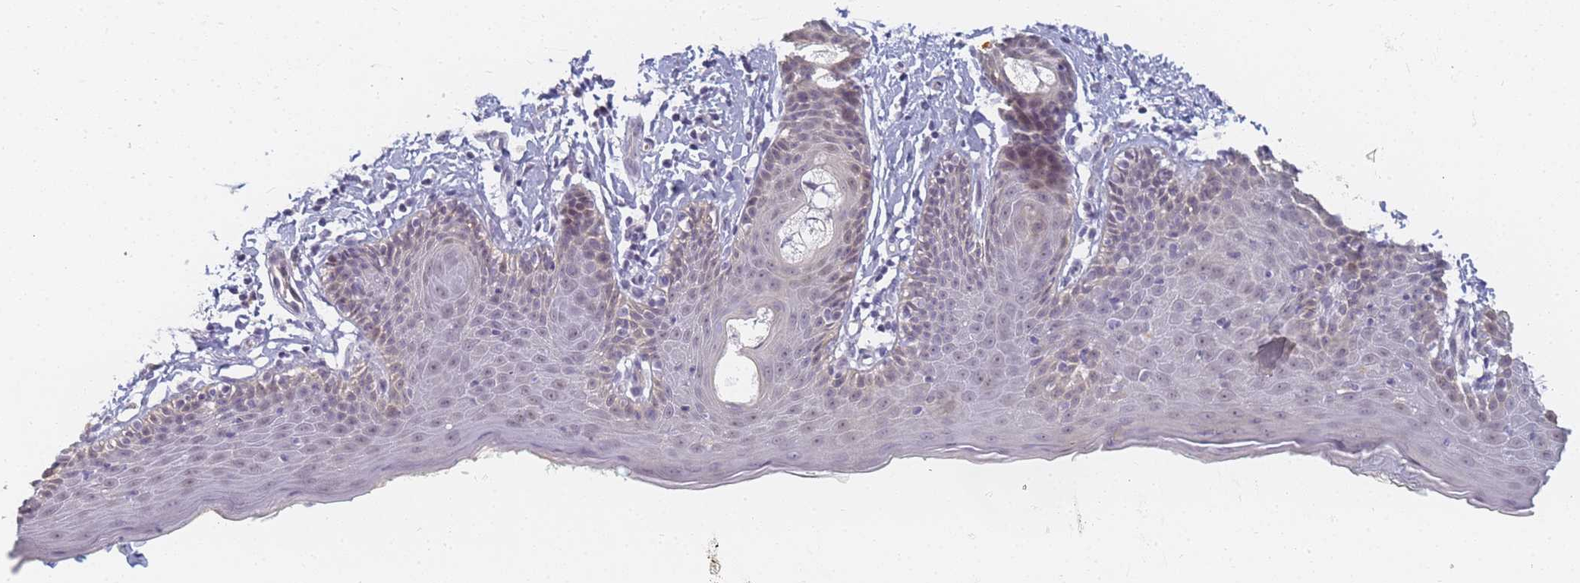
{"staining": {"intensity": "moderate", "quantity": "<25%", "location": "cytoplasmic/membranous"}, "tissue": "skin", "cell_type": "Epidermal cells", "image_type": "normal", "snomed": [{"axis": "morphology", "description": "Normal tissue, NOS"}, {"axis": "topography", "description": "Vulva"}], "caption": "An immunohistochemistry (IHC) histopathology image of unremarkable tissue is shown. Protein staining in brown highlights moderate cytoplasmic/membranous positivity in skin within epidermal cells.", "gene": "SLC38A9", "patient": {"sex": "female", "age": 66}}